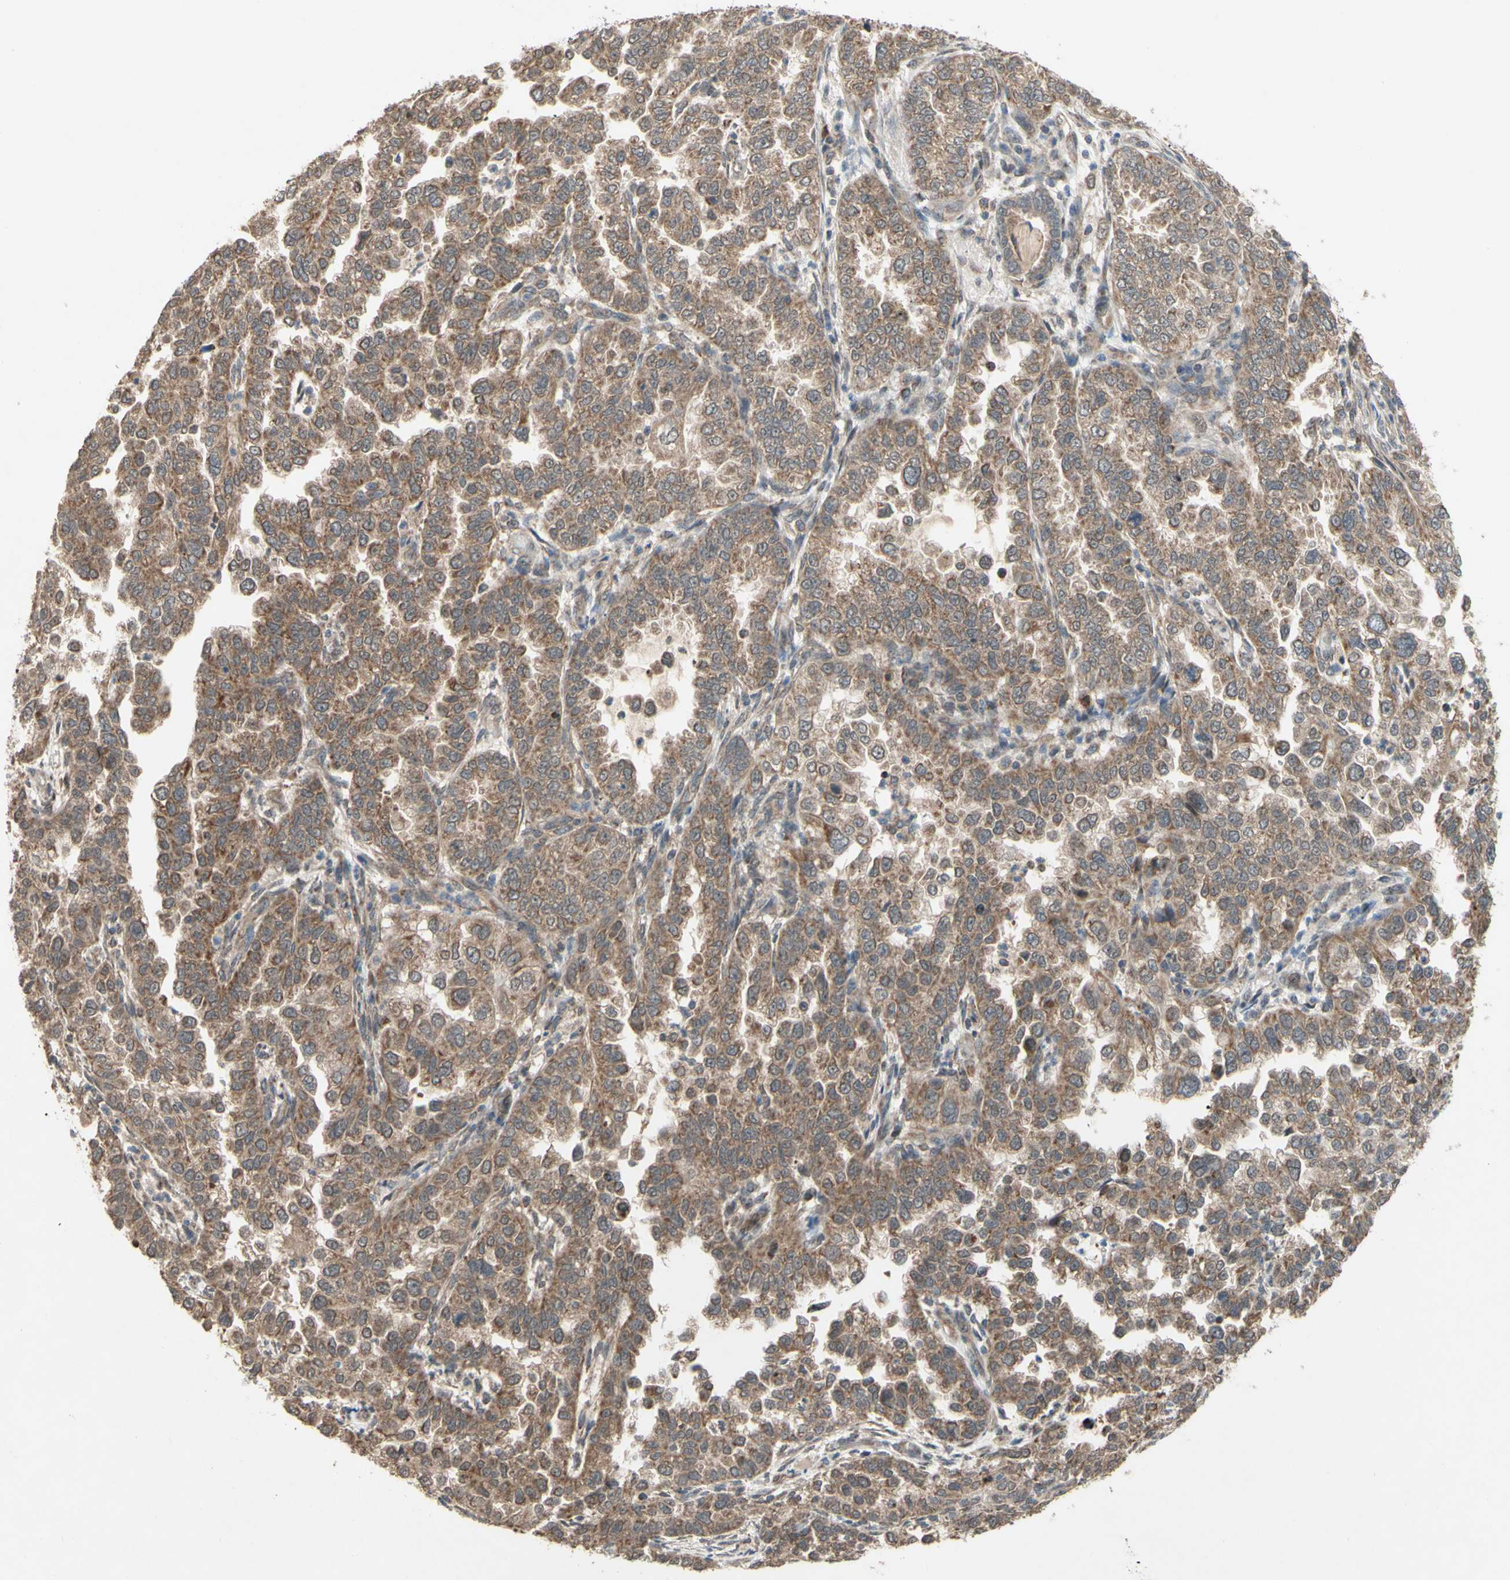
{"staining": {"intensity": "moderate", "quantity": ">75%", "location": "cytoplasmic/membranous"}, "tissue": "endometrial cancer", "cell_type": "Tumor cells", "image_type": "cancer", "snomed": [{"axis": "morphology", "description": "Adenocarcinoma, NOS"}, {"axis": "topography", "description": "Endometrium"}], "caption": "The micrograph demonstrates a brown stain indicating the presence of a protein in the cytoplasmic/membranous of tumor cells in endometrial cancer (adenocarcinoma).", "gene": "CD164", "patient": {"sex": "female", "age": 85}}